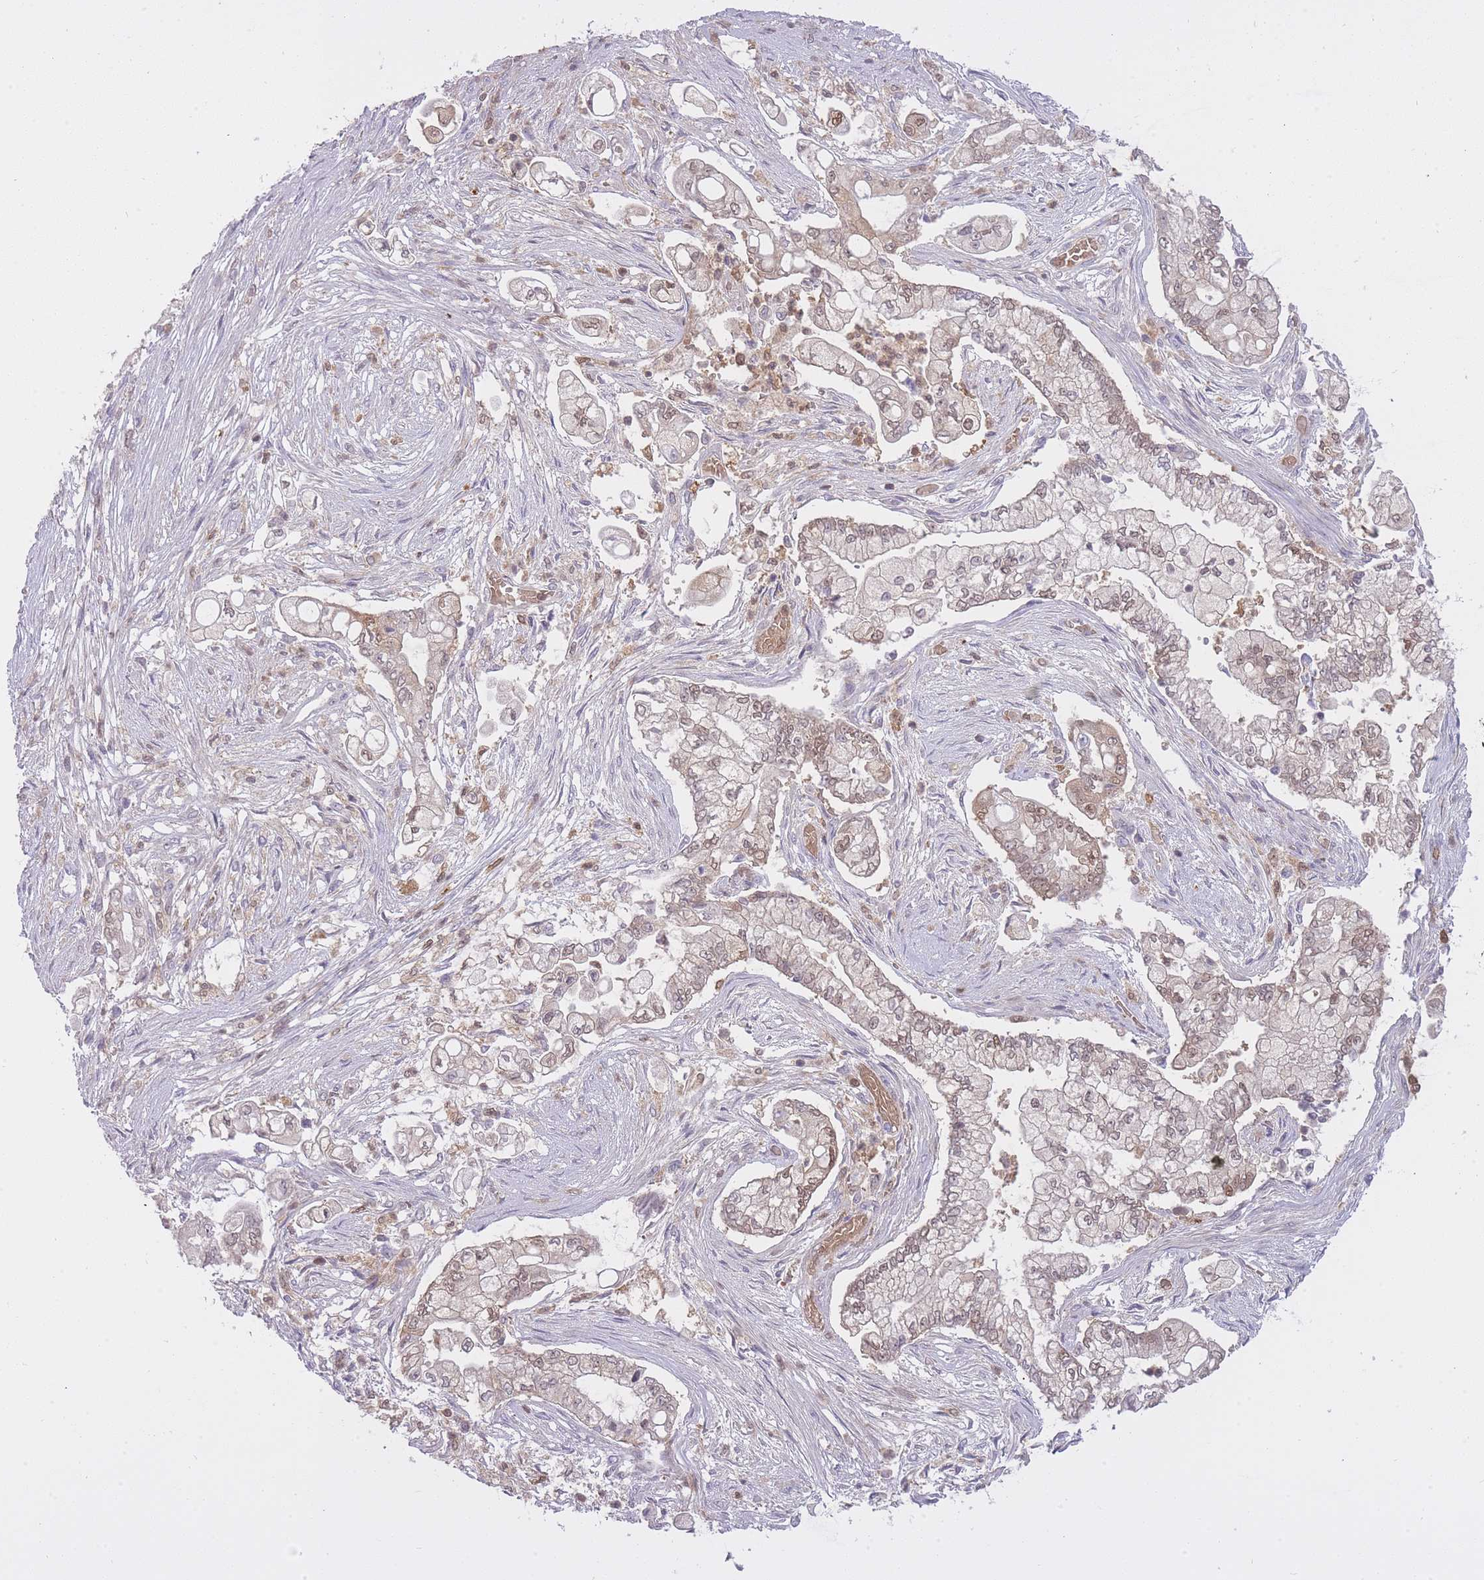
{"staining": {"intensity": "moderate", "quantity": ">75%", "location": "cytoplasmic/membranous,nuclear"}, "tissue": "pancreatic cancer", "cell_type": "Tumor cells", "image_type": "cancer", "snomed": [{"axis": "morphology", "description": "Adenocarcinoma, NOS"}, {"axis": "topography", "description": "Pancreas"}], "caption": "Human adenocarcinoma (pancreatic) stained with a brown dye displays moderate cytoplasmic/membranous and nuclear positive expression in about >75% of tumor cells.", "gene": "CXorf38", "patient": {"sex": "female", "age": 69}}